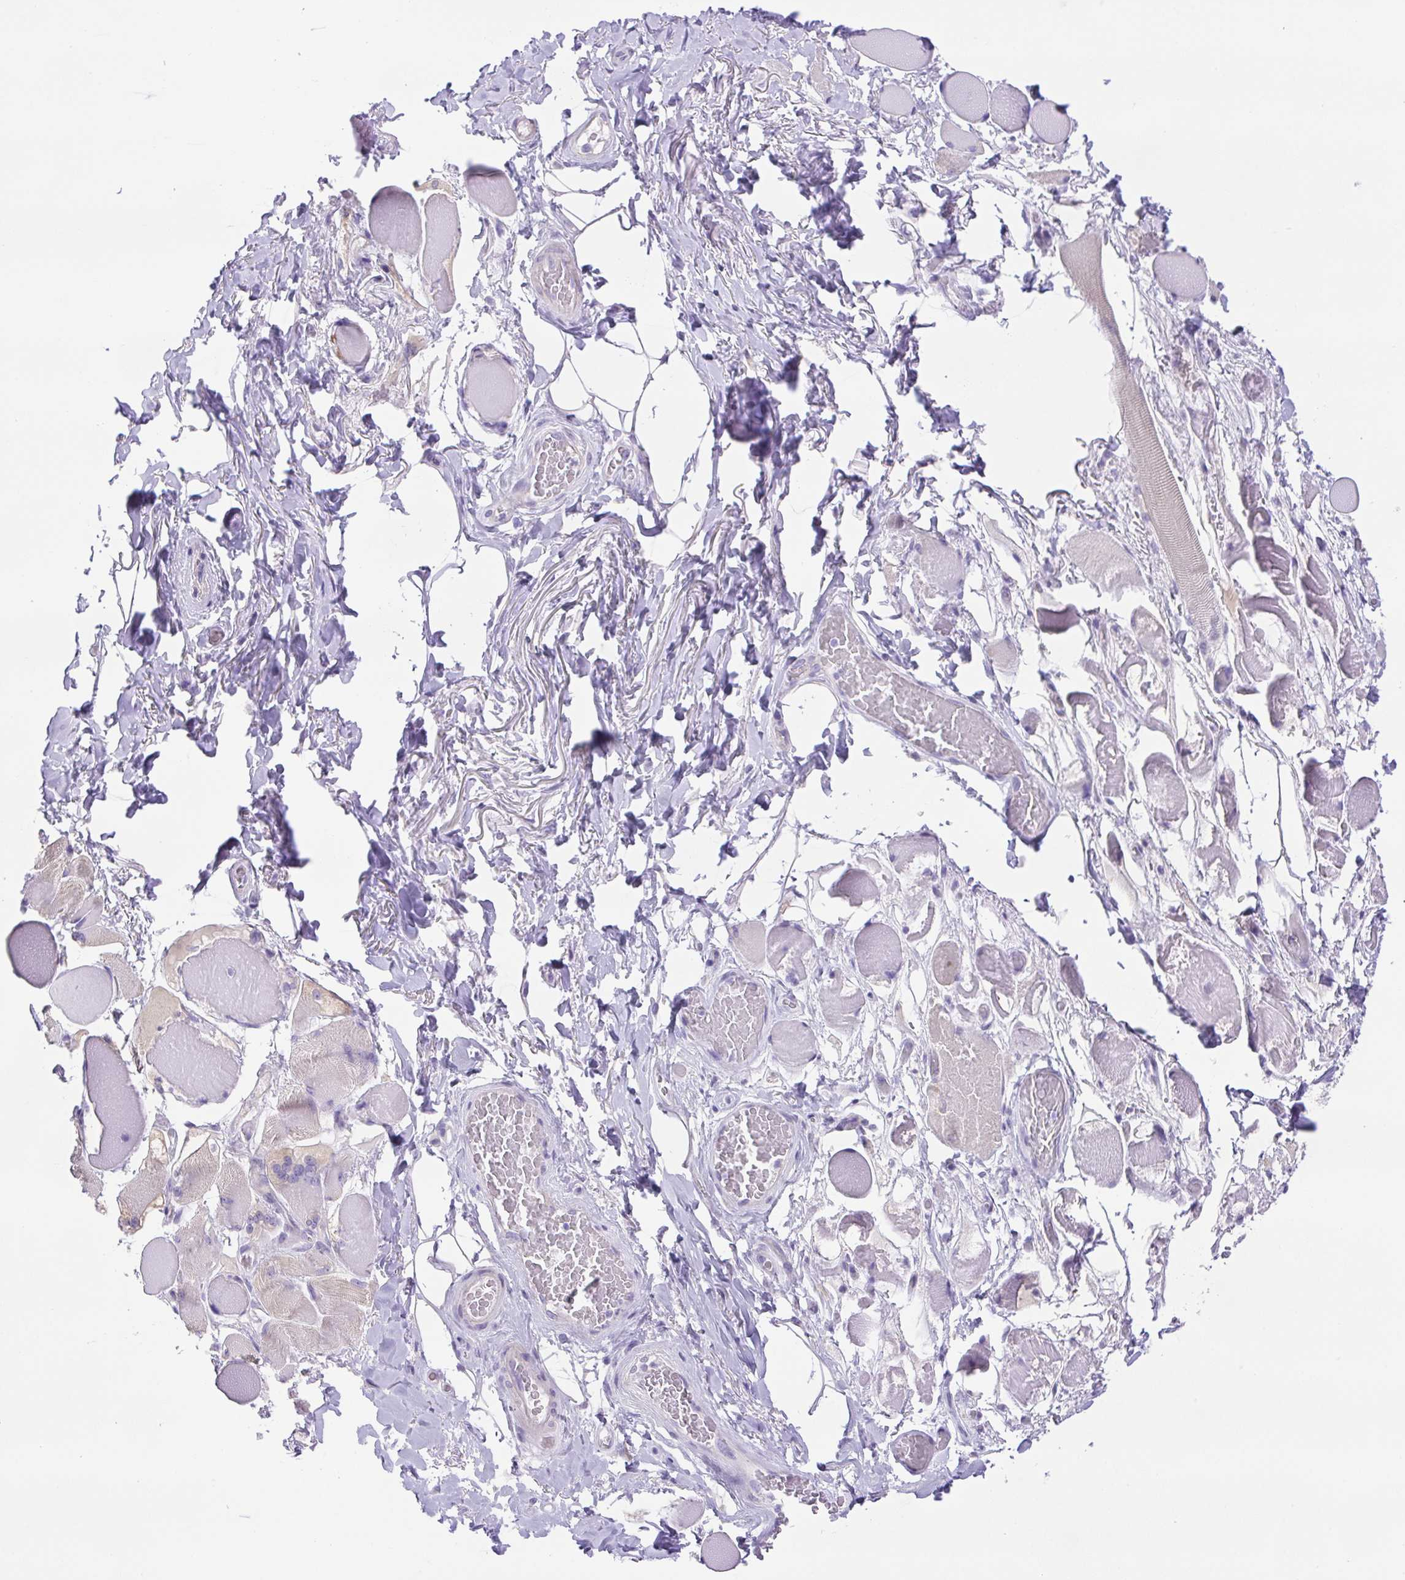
{"staining": {"intensity": "weak", "quantity": "<25%", "location": "cytoplasmic/membranous"}, "tissue": "skeletal muscle", "cell_type": "Myocytes", "image_type": "normal", "snomed": [{"axis": "morphology", "description": "Normal tissue, NOS"}, {"axis": "topography", "description": "Skeletal muscle"}, {"axis": "topography", "description": "Anal"}, {"axis": "topography", "description": "Peripheral nerve tissue"}], "caption": "This is an immunohistochemistry image of benign human skeletal muscle. There is no expression in myocytes.", "gene": "CDSN", "patient": {"sex": "male", "age": 53}}